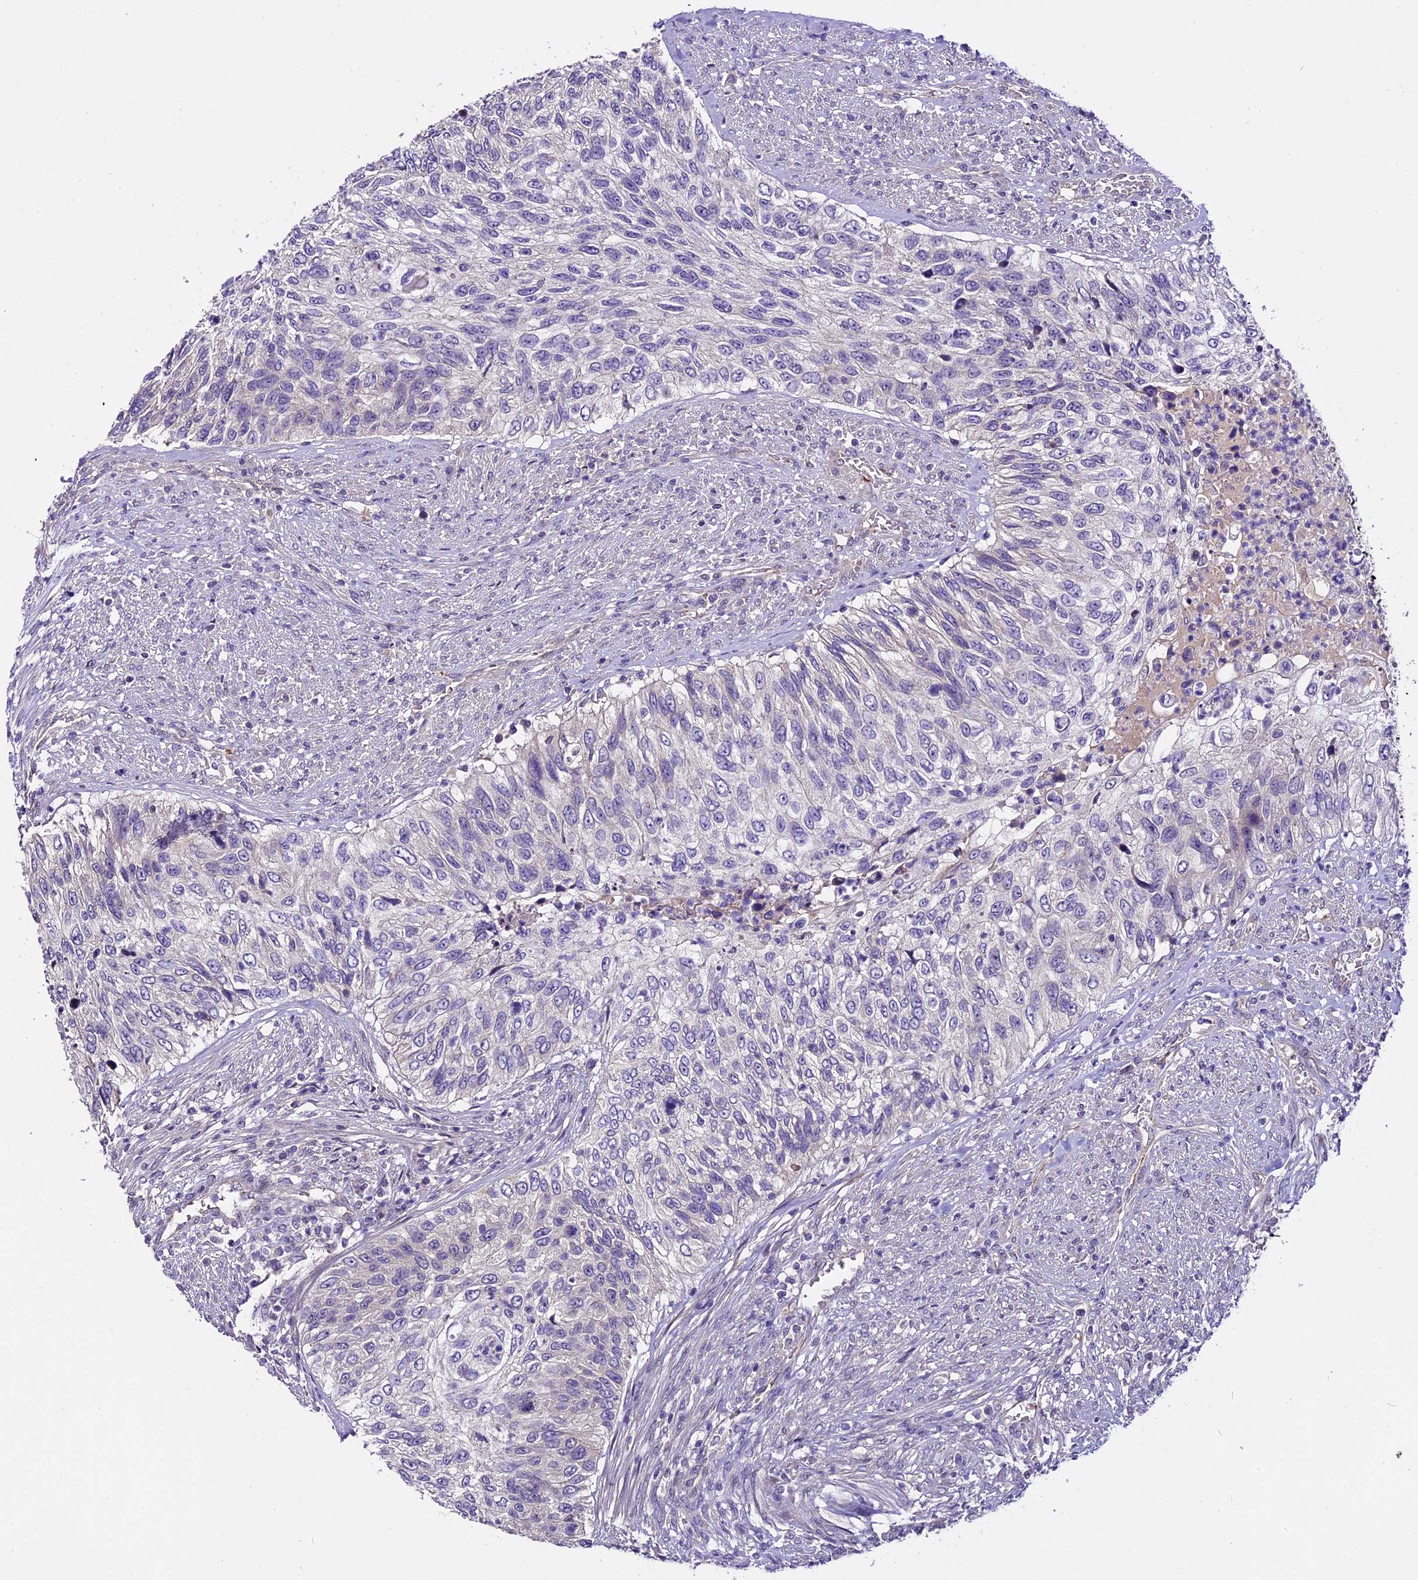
{"staining": {"intensity": "negative", "quantity": "none", "location": "none"}, "tissue": "urothelial cancer", "cell_type": "Tumor cells", "image_type": "cancer", "snomed": [{"axis": "morphology", "description": "Urothelial carcinoma, High grade"}, {"axis": "topography", "description": "Urinary bladder"}], "caption": "Immunohistochemical staining of human urothelial carcinoma (high-grade) exhibits no significant staining in tumor cells. Nuclei are stained in blue.", "gene": "C9orf40", "patient": {"sex": "female", "age": 60}}